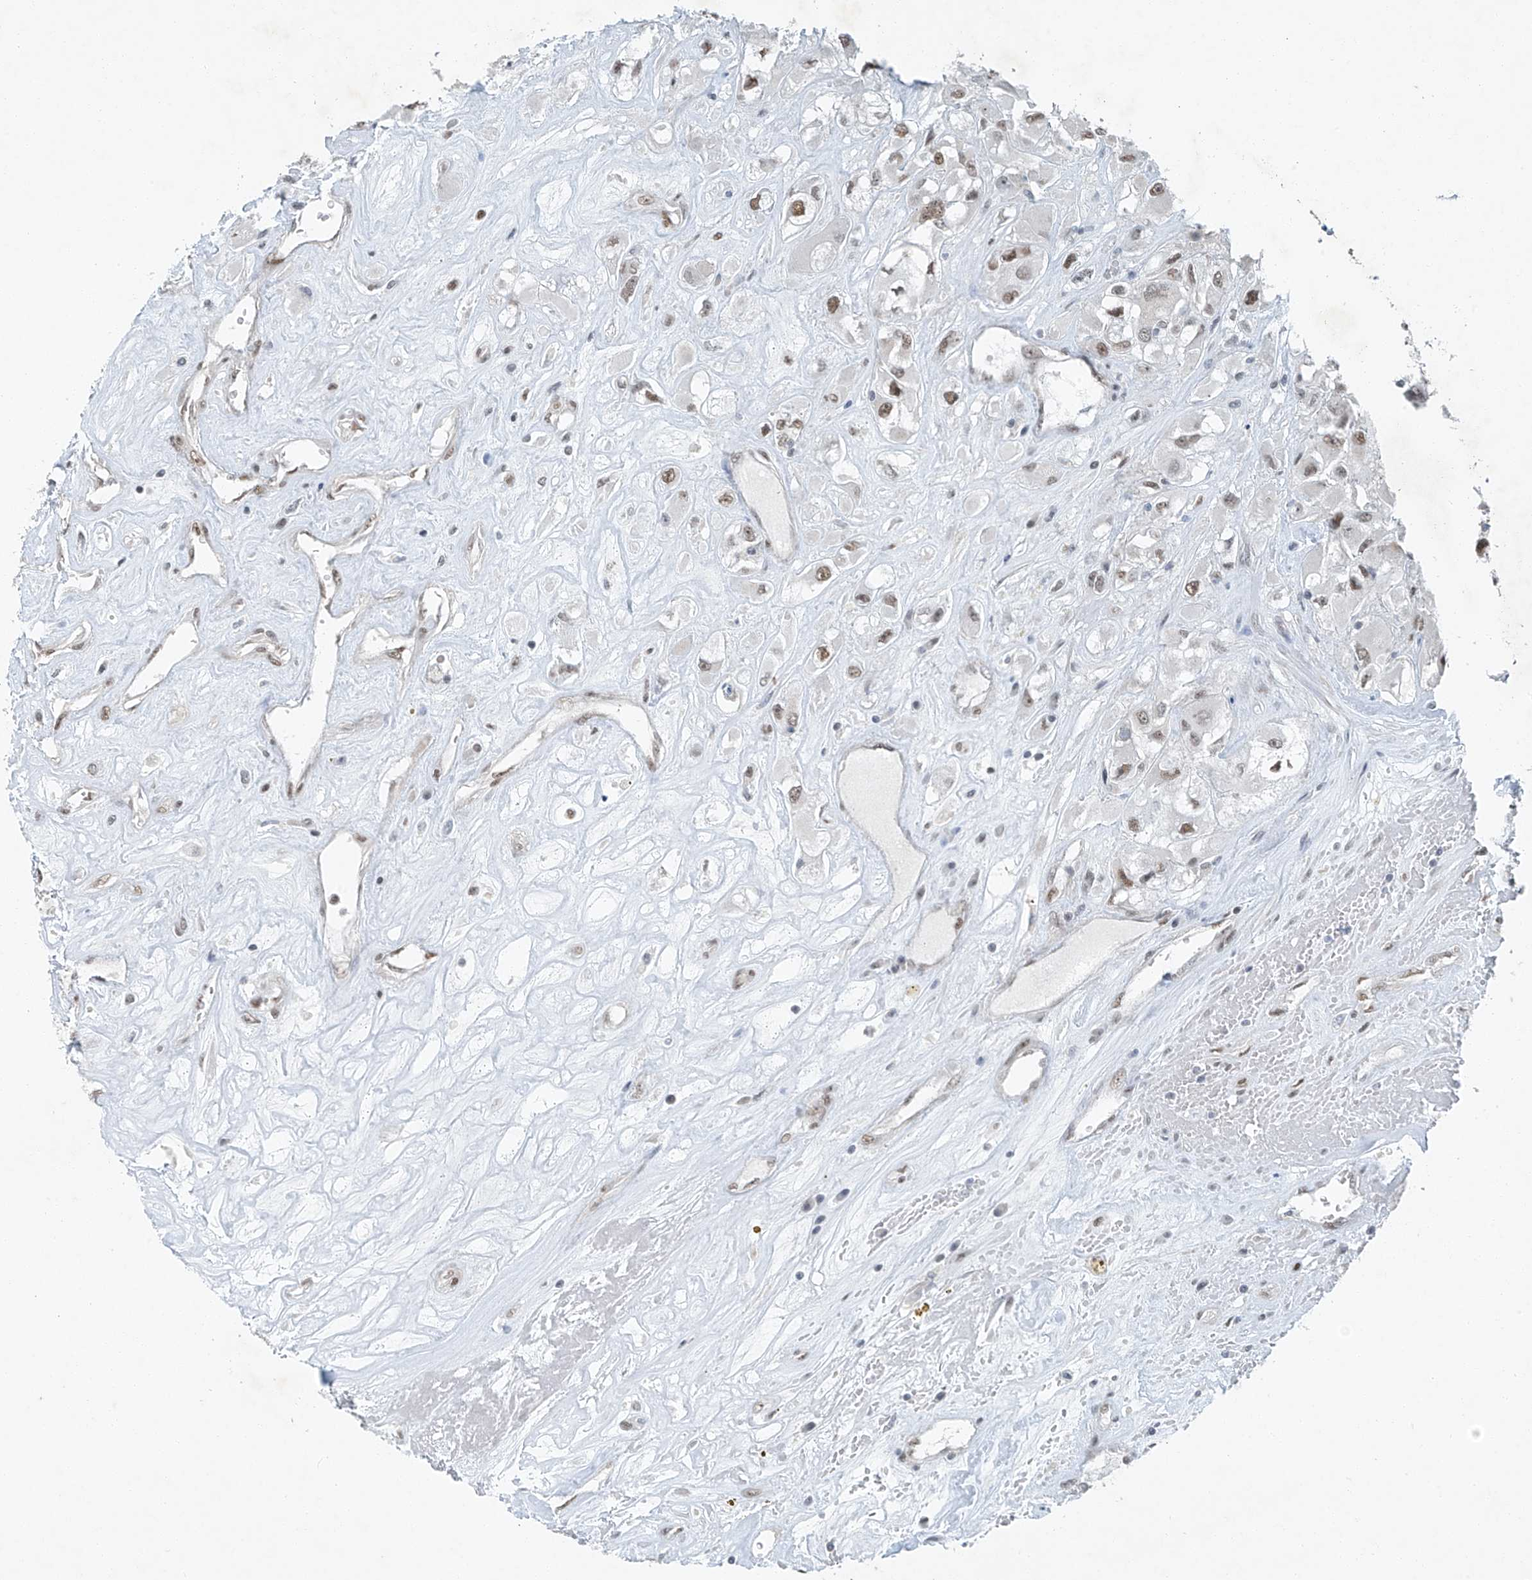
{"staining": {"intensity": "moderate", "quantity": ">75%", "location": "nuclear"}, "tissue": "renal cancer", "cell_type": "Tumor cells", "image_type": "cancer", "snomed": [{"axis": "morphology", "description": "Adenocarcinoma, NOS"}, {"axis": "topography", "description": "Kidney"}], "caption": "Tumor cells exhibit medium levels of moderate nuclear positivity in approximately >75% of cells in human renal cancer (adenocarcinoma). (DAB (3,3'-diaminobenzidine) = brown stain, brightfield microscopy at high magnification).", "gene": "TAF8", "patient": {"sex": "female", "age": 52}}